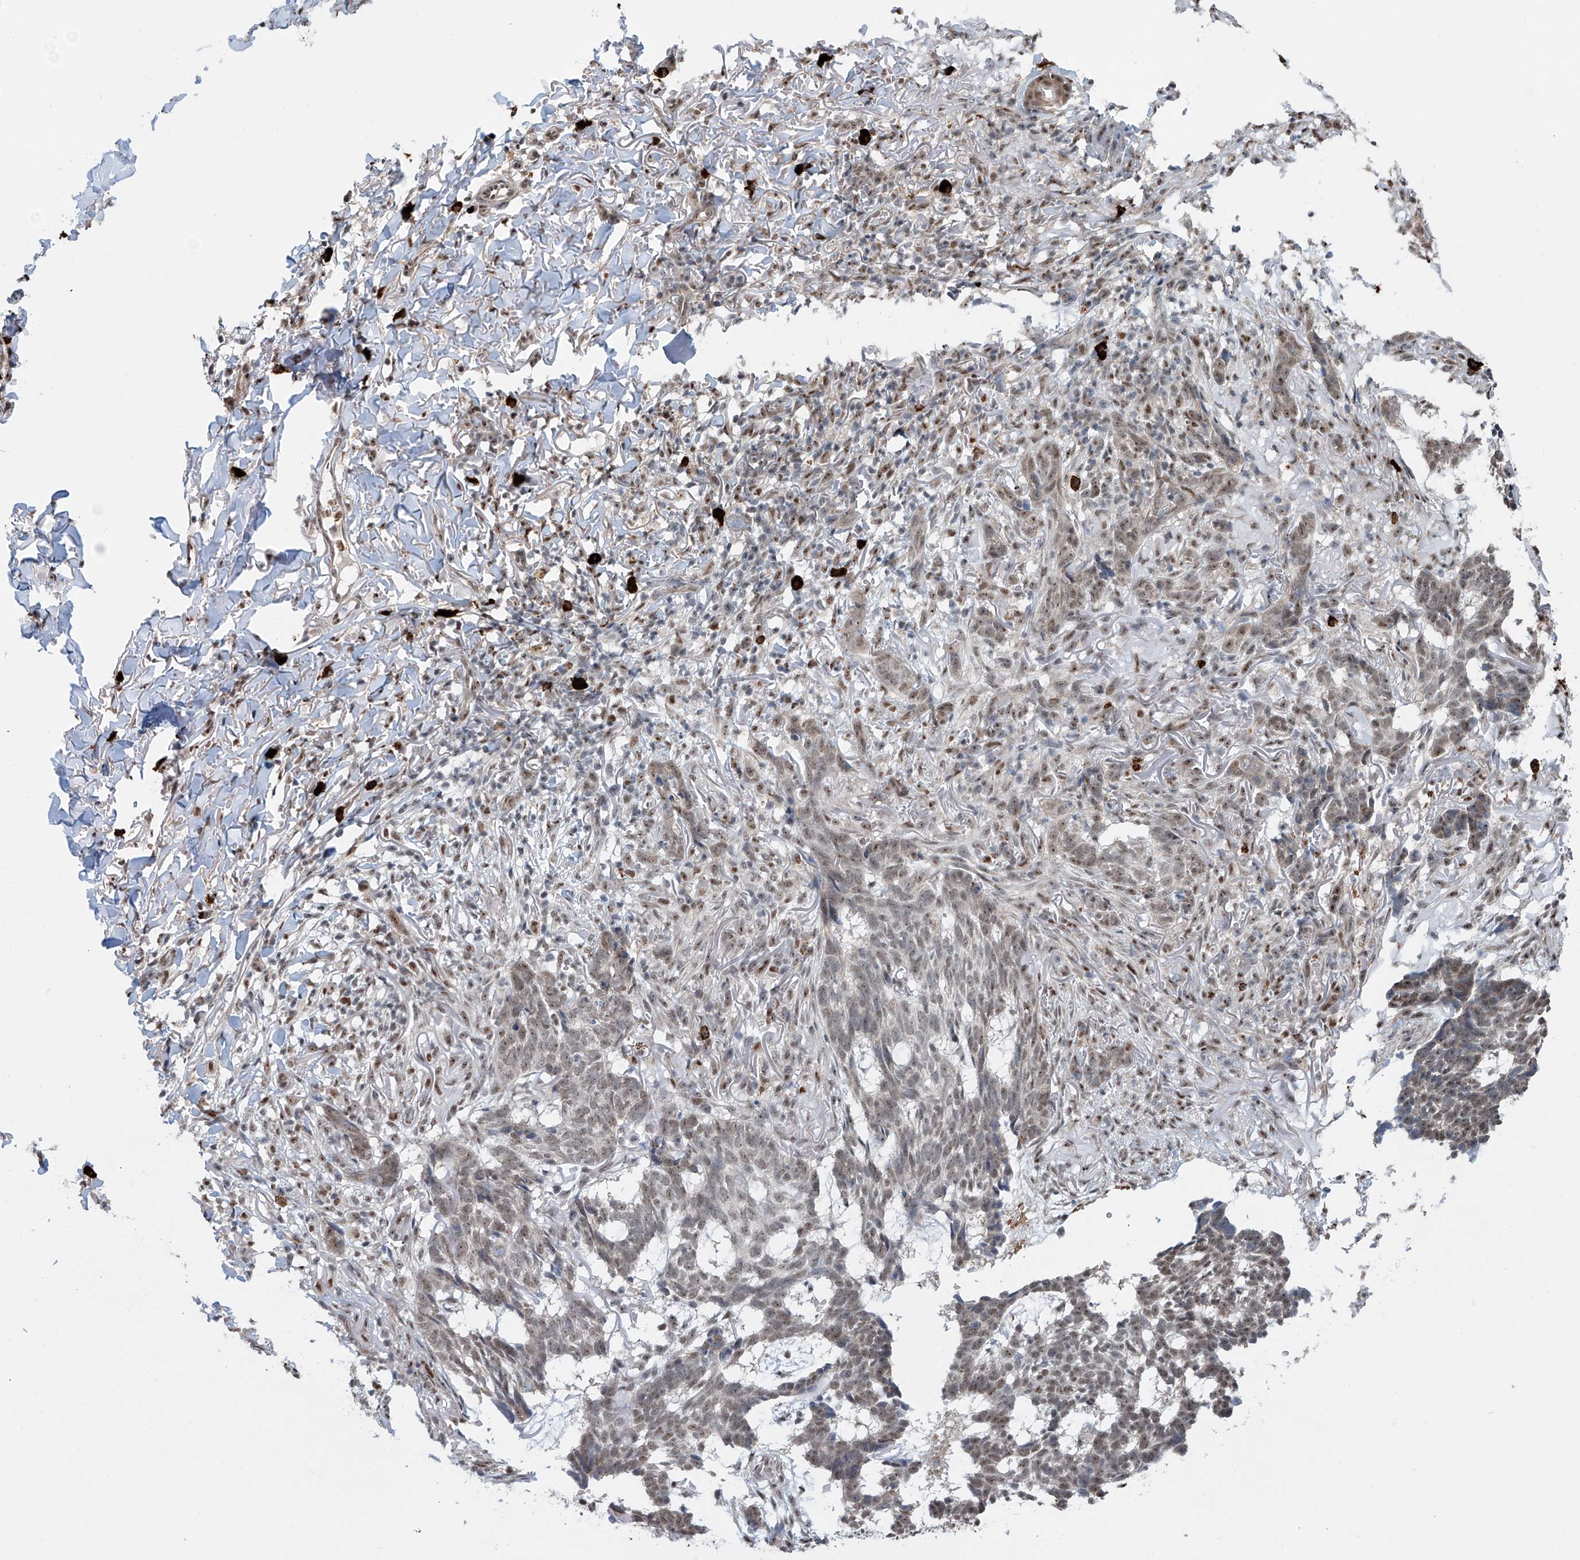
{"staining": {"intensity": "moderate", "quantity": "25%-75%", "location": "nuclear"}, "tissue": "skin cancer", "cell_type": "Tumor cells", "image_type": "cancer", "snomed": [{"axis": "morphology", "description": "Basal cell carcinoma"}, {"axis": "topography", "description": "Skin"}], "caption": "Immunohistochemistry (IHC) staining of skin cancer (basal cell carcinoma), which displays medium levels of moderate nuclear expression in about 25%-75% of tumor cells indicating moderate nuclear protein expression. The staining was performed using DAB (3,3'-diaminobenzidine) (brown) for protein detection and nuclei were counterstained in hematoxylin (blue).", "gene": "SDE2", "patient": {"sex": "male", "age": 85}}